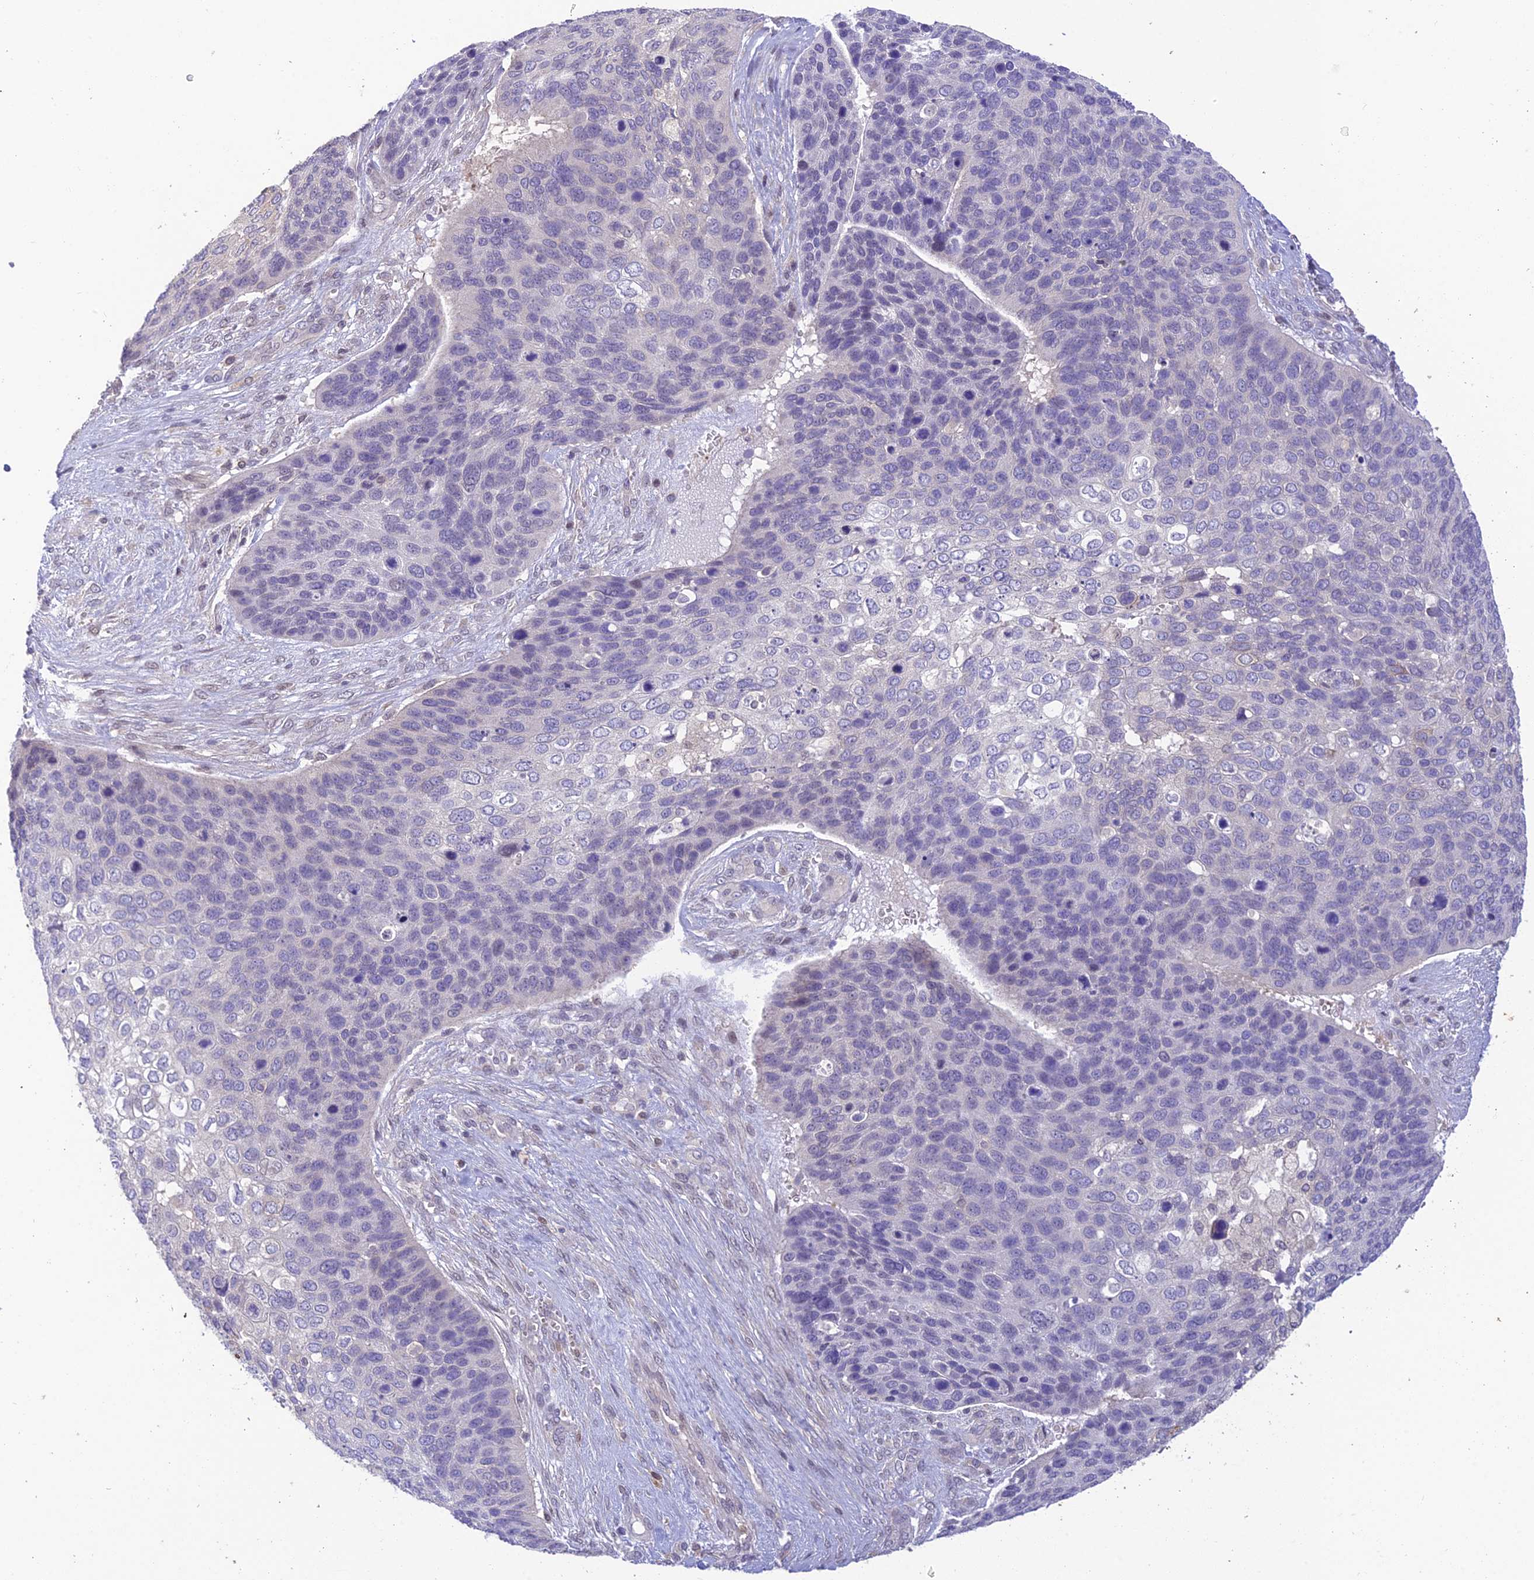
{"staining": {"intensity": "negative", "quantity": "none", "location": "none"}, "tissue": "skin cancer", "cell_type": "Tumor cells", "image_type": "cancer", "snomed": [{"axis": "morphology", "description": "Basal cell carcinoma"}, {"axis": "topography", "description": "Skin"}], "caption": "Basal cell carcinoma (skin) was stained to show a protein in brown. There is no significant expression in tumor cells.", "gene": "BMT2", "patient": {"sex": "female", "age": 74}}